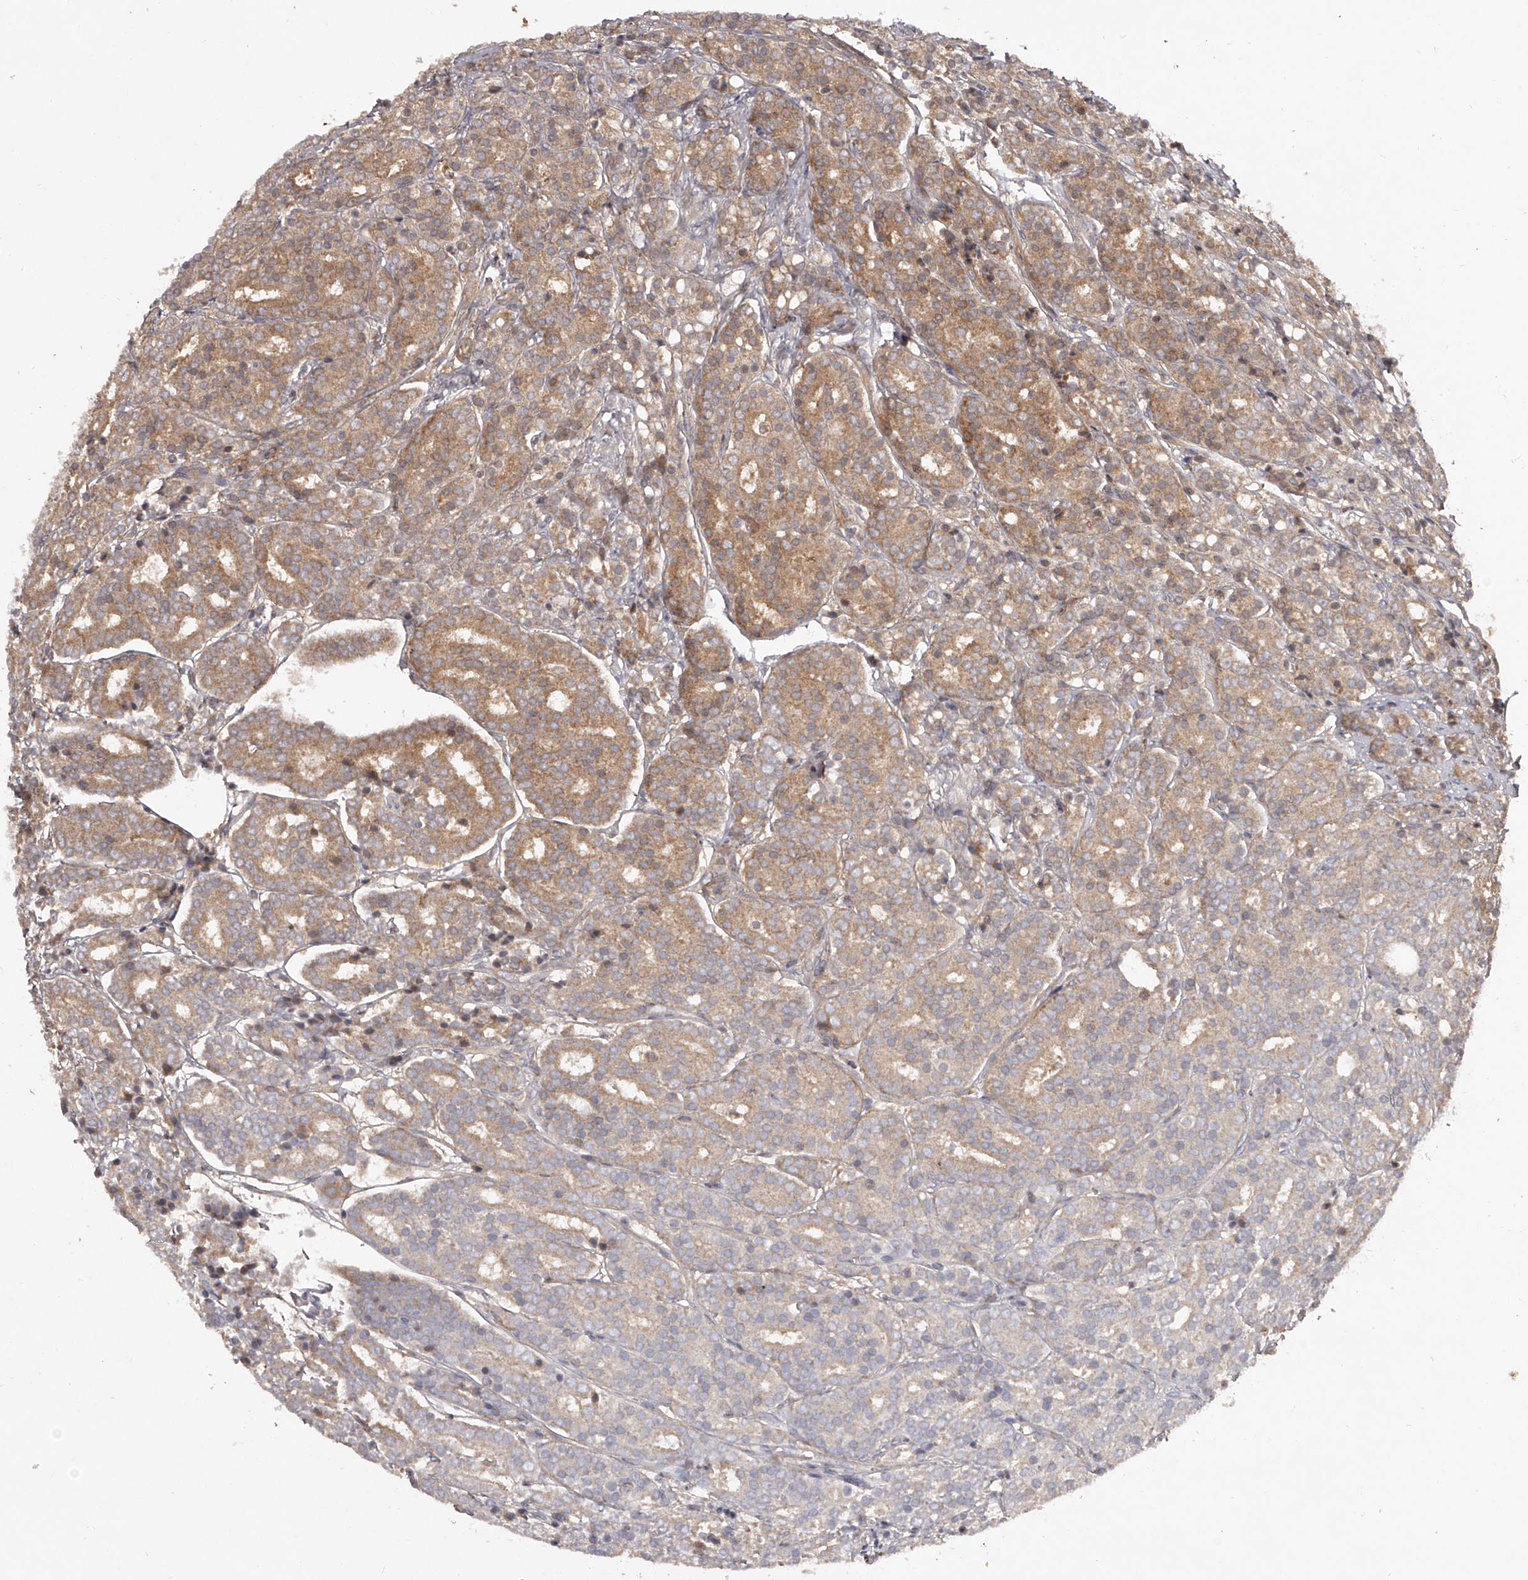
{"staining": {"intensity": "moderate", "quantity": "25%-75%", "location": "cytoplasmic/membranous"}, "tissue": "prostate cancer", "cell_type": "Tumor cells", "image_type": "cancer", "snomed": [{"axis": "morphology", "description": "Adenocarcinoma, High grade"}, {"axis": "topography", "description": "Prostate"}], "caption": "Moderate cytoplasmic/membranous protein staining is appreciated in about 25%-75% of tumor cells in prostate cancer (adenocarcinoma (high-grade)).", "gene": "CRYZL1", "patient": {"sex": "male", "age": 62}}